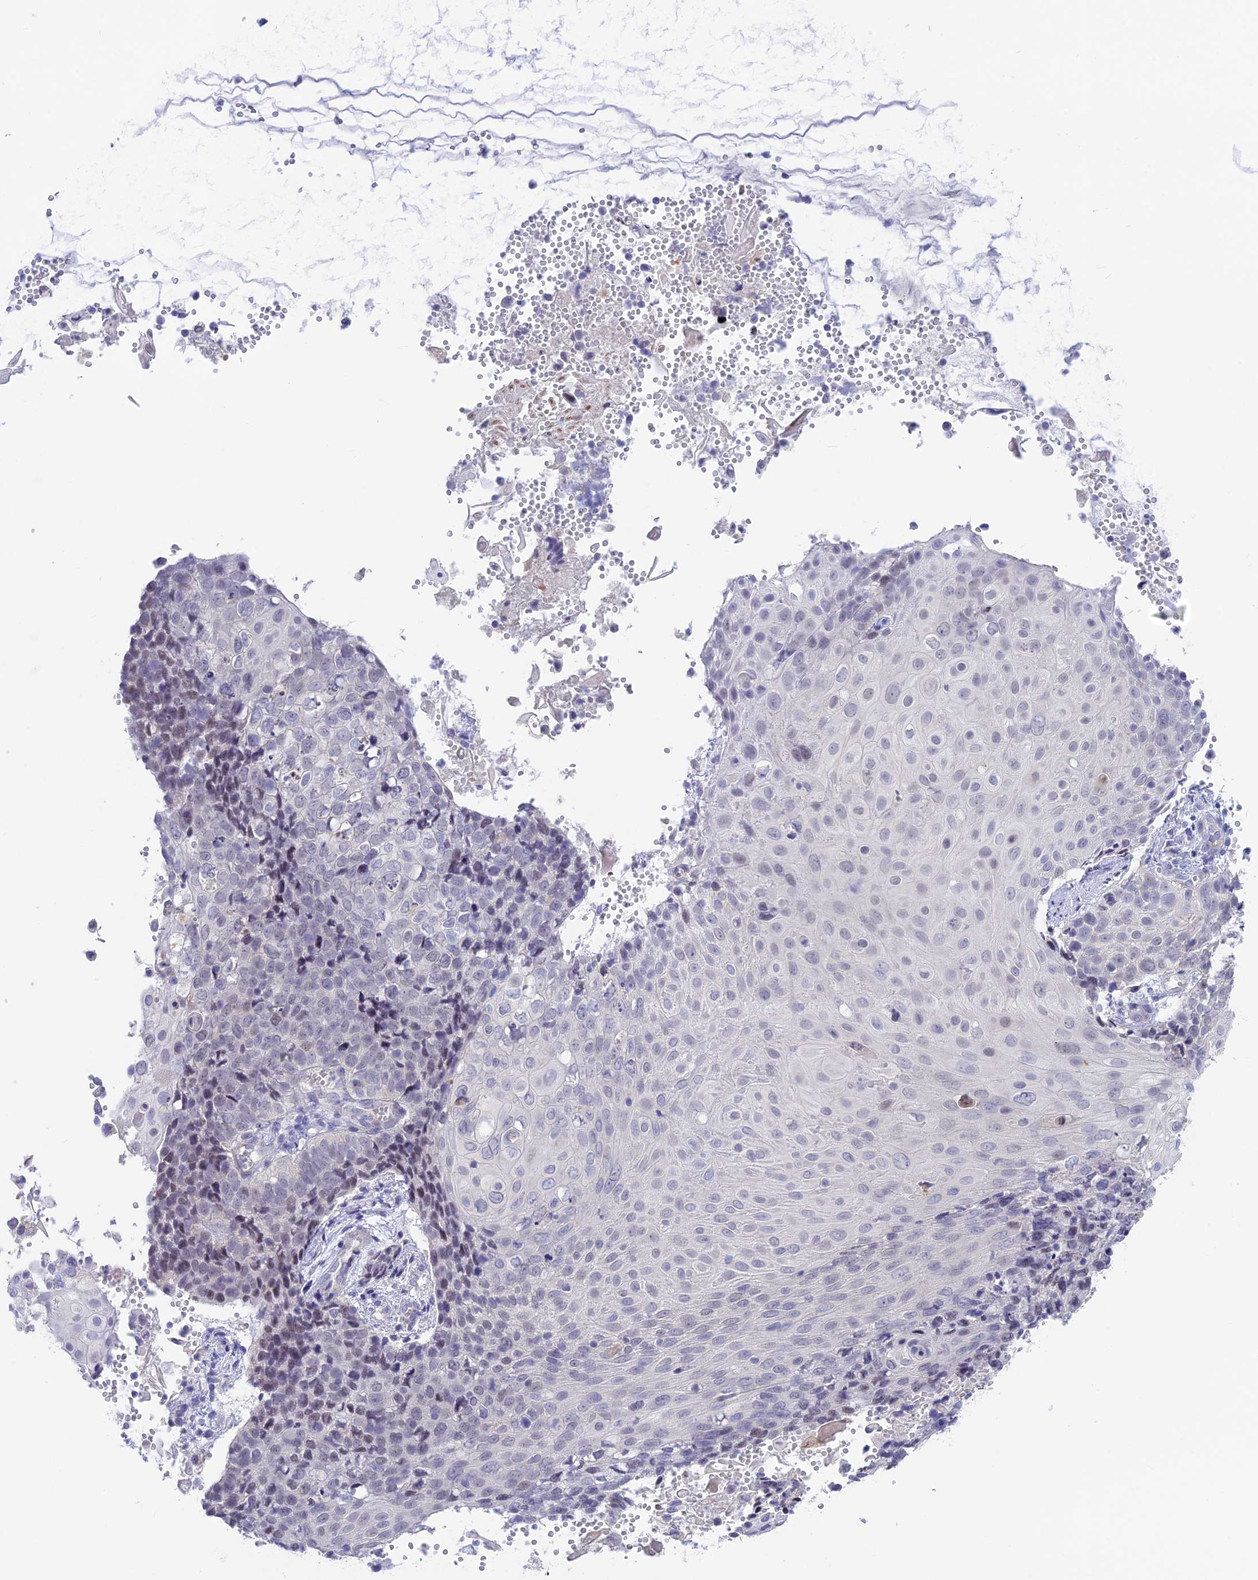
{"staining": {"intensity": "negative", "quantity": "none", "location": "none"}, "tissue": "cervical cancer", "cell_type": "Tumor cells", "image_type": "cancer", "snomed": [{"axis": "morphology", "description": "Squamous cell carcinoma, NOS"}, {"axis": "topography", "description": "Cervix"}], "caption": "DAB immunohistochemical staining of cervical squamous cell carcinoma reveals no significant positivity in tumor cells. (Stains: DAB IHC with hematoxylin counter stain, Microscopy: brightfield microscopy at high magnification).", "gene": "SNTN", "patient": {"sex": "female", "age": 39}}